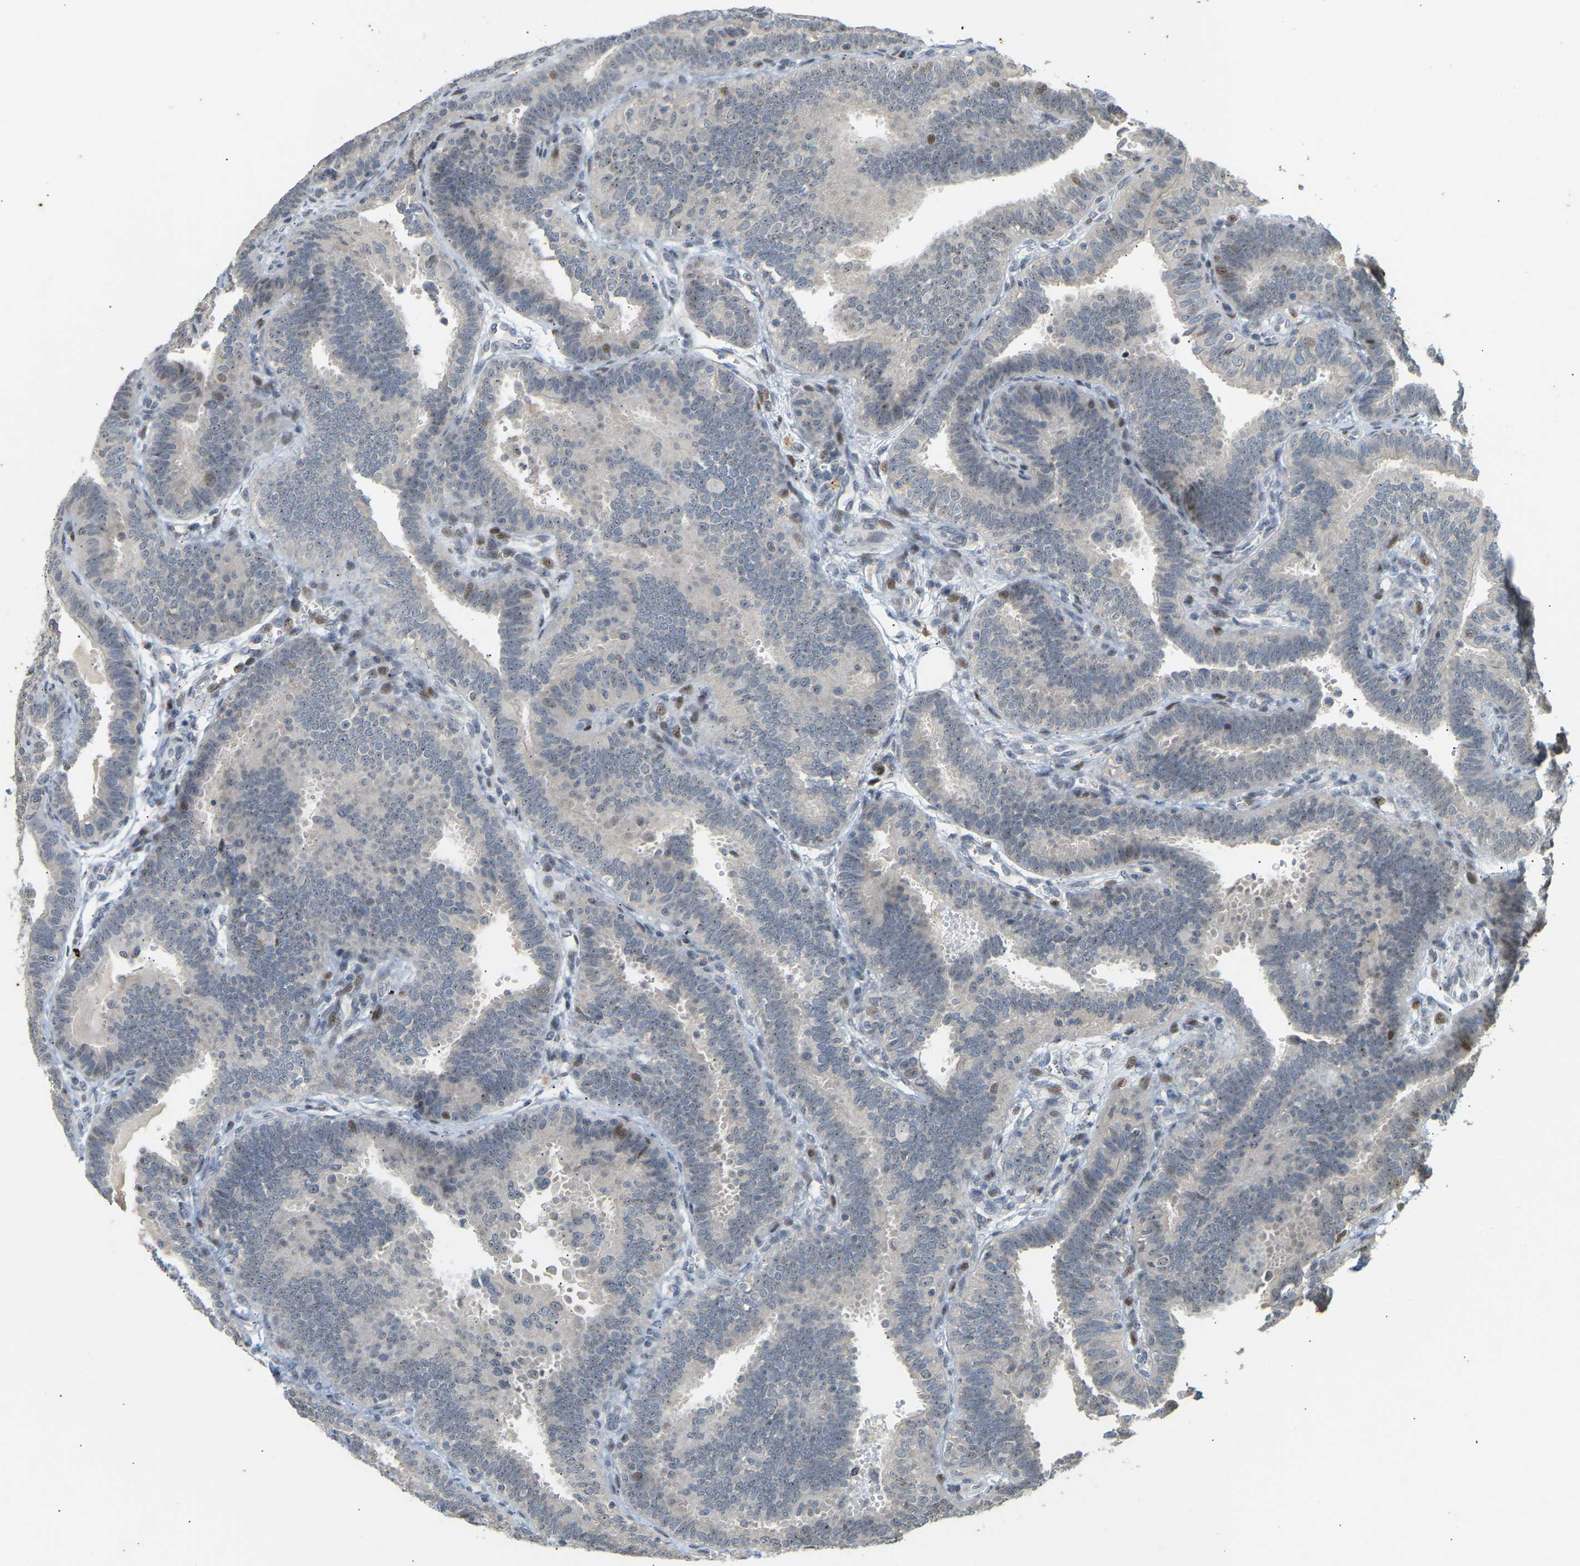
{"staining": {"intensity": "weak", "quantity": "<25%", "location": "nuclear"}, "tissue": "fallopian tube", "cell_type": "Glandular cells", "image_type": "normal", "snomed": [{"axis": "morphology", "description": "Normal tissue, NOS"}, {"axis": "topography", "description": "Fallopian tube"}, {"axis": "topography", "description": "Placenta"}], "caption": "High power microscopy micrograph of an IHC image of unremarkable fallopian tube, revealing no significant expression in glandular cells.", "gene": "PTPN4", "patient": {"sex": "female", "age": 34}}